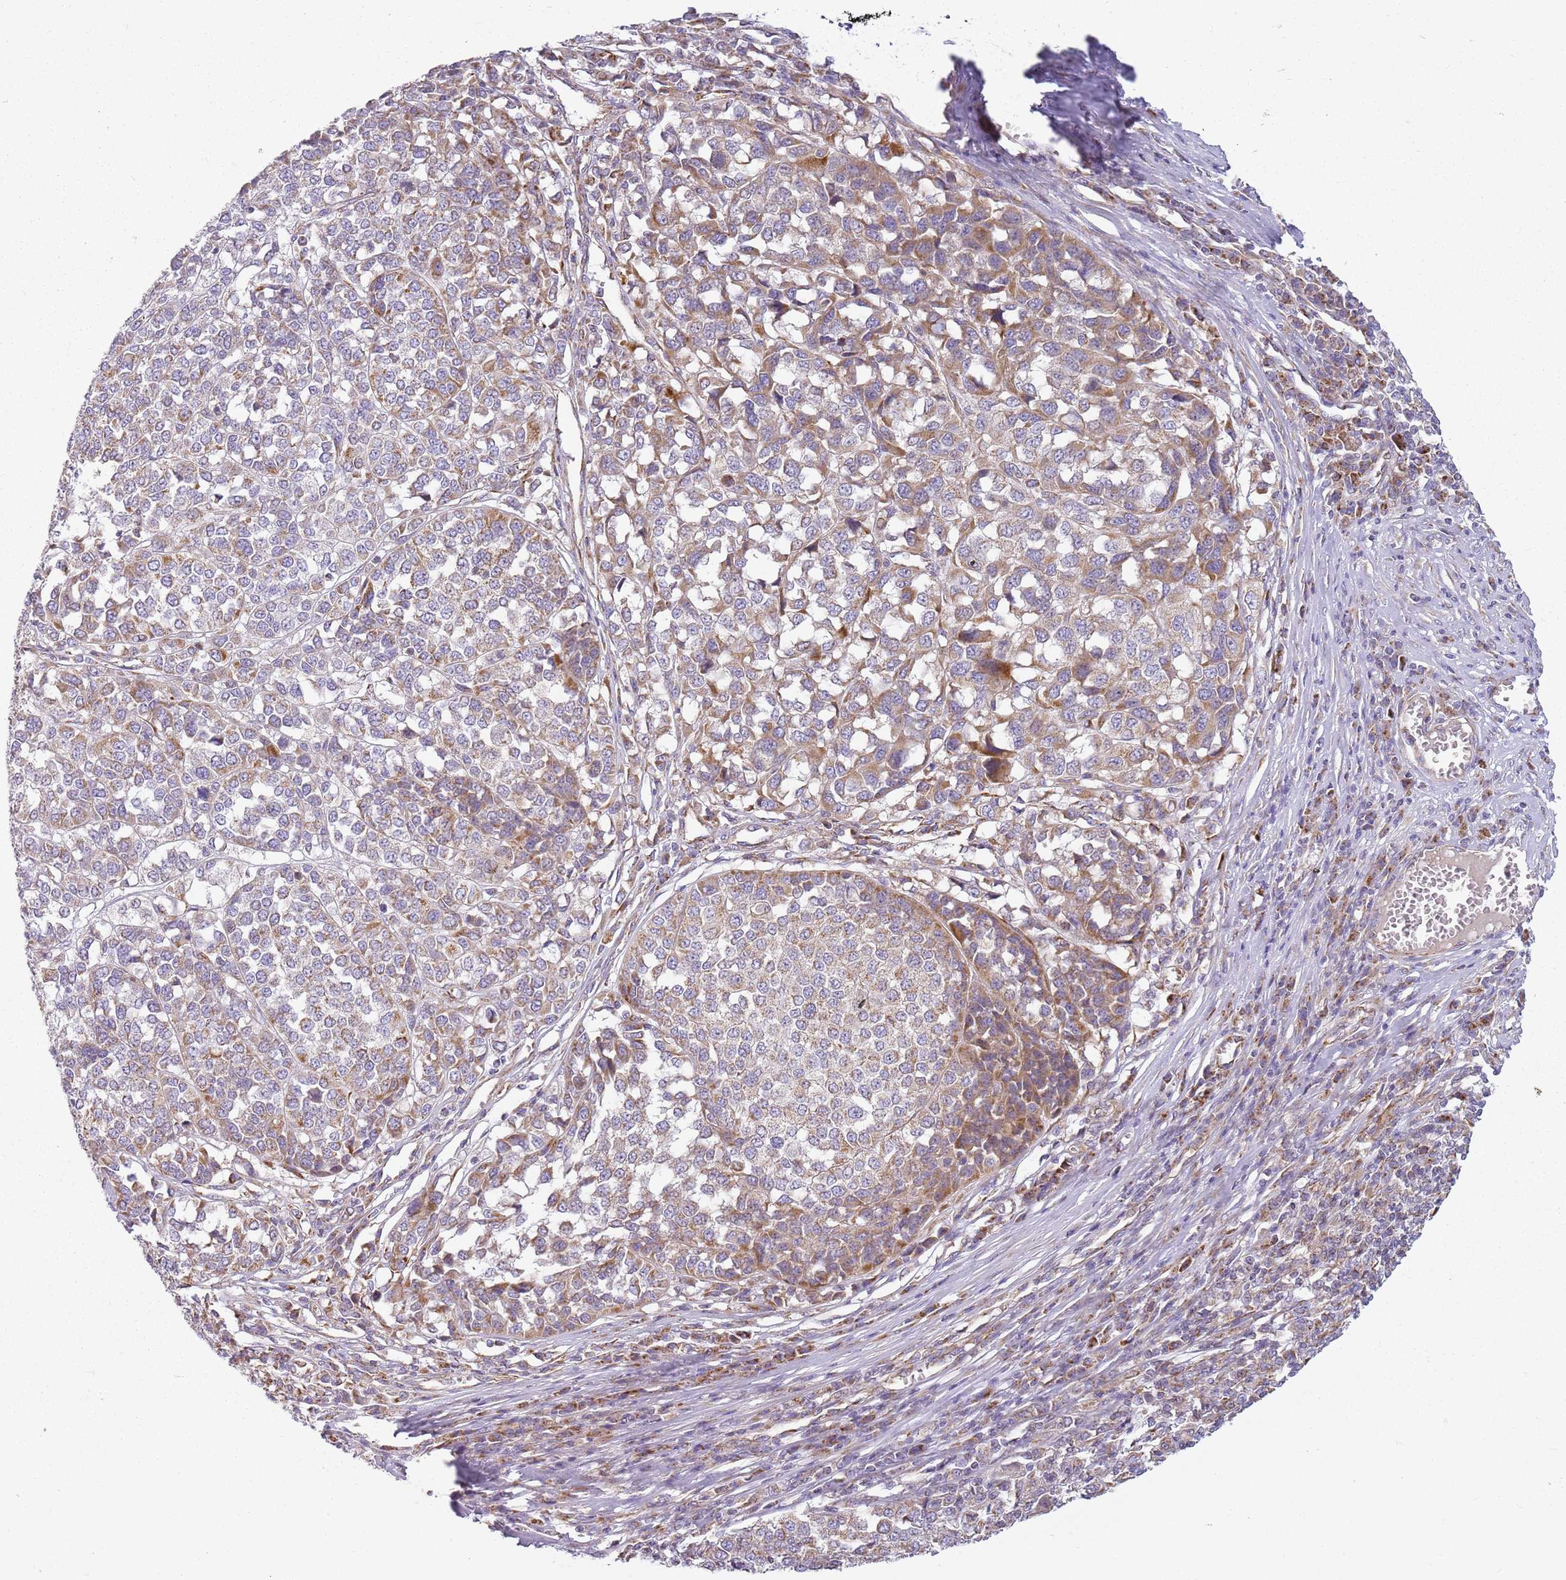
{"staining": {"intensity": "moderate", "quantity": "25%-75%", "location": "cytoplasmic/membranous"}, "tissue": "melanoma", "cell_type": "Tumor cells", "image_type": "cancer", "snomed": [{"axis": "morphology", "description": "Malignant melanoma, Metastatic site"}, {"axis": "topography", "description": "Lymph node"}], "caption": "The image demonstrates a brown stain indicating the presence of a protein in the cytoplasmic/membranous of tumor cells in melanoma.", "gene": "TMEM200C", "patient": {"sex": "male", "age": 44}}